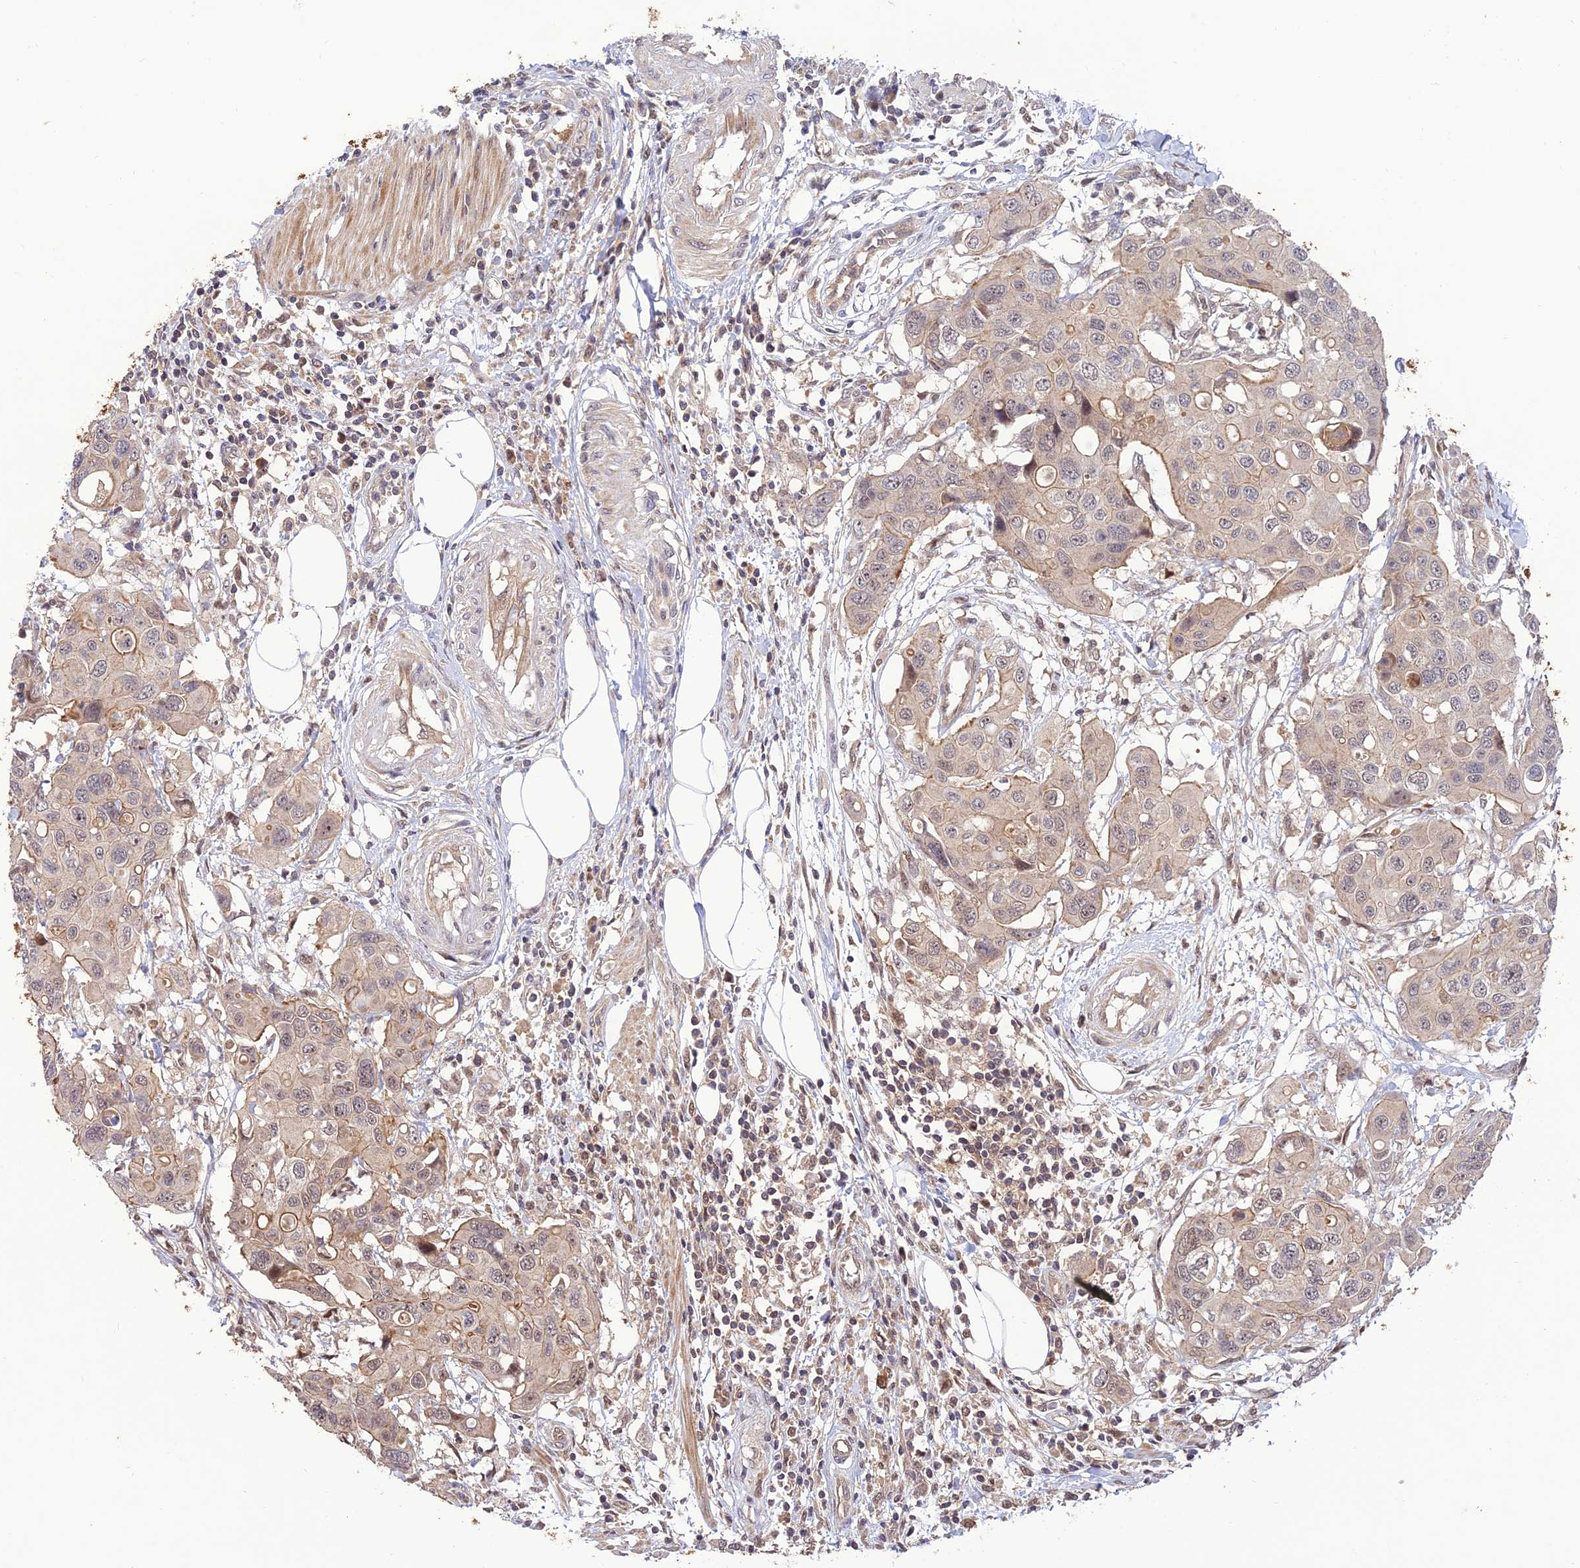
{"staining": {"intensity": "weak", "quantity": "25%-75%", "location": "cytoplasmic/membranous"}, "tissue": "colorectal cancer", "cell_type": "Tumor cells", "image_type": "cancer", "snomed": [{"axis": "morphology", "description": "Adenocarcinoma, NOS"}, {"axis": "topography", "description": "Colon"}], "caption": "An image of colorectal adenocarcinoma stained for a protein exhibits weak cytoplasmic/membranous brown staining in tumor cells.", "gene": "REV1", "patient": {"sex": "male", "age": 77}}